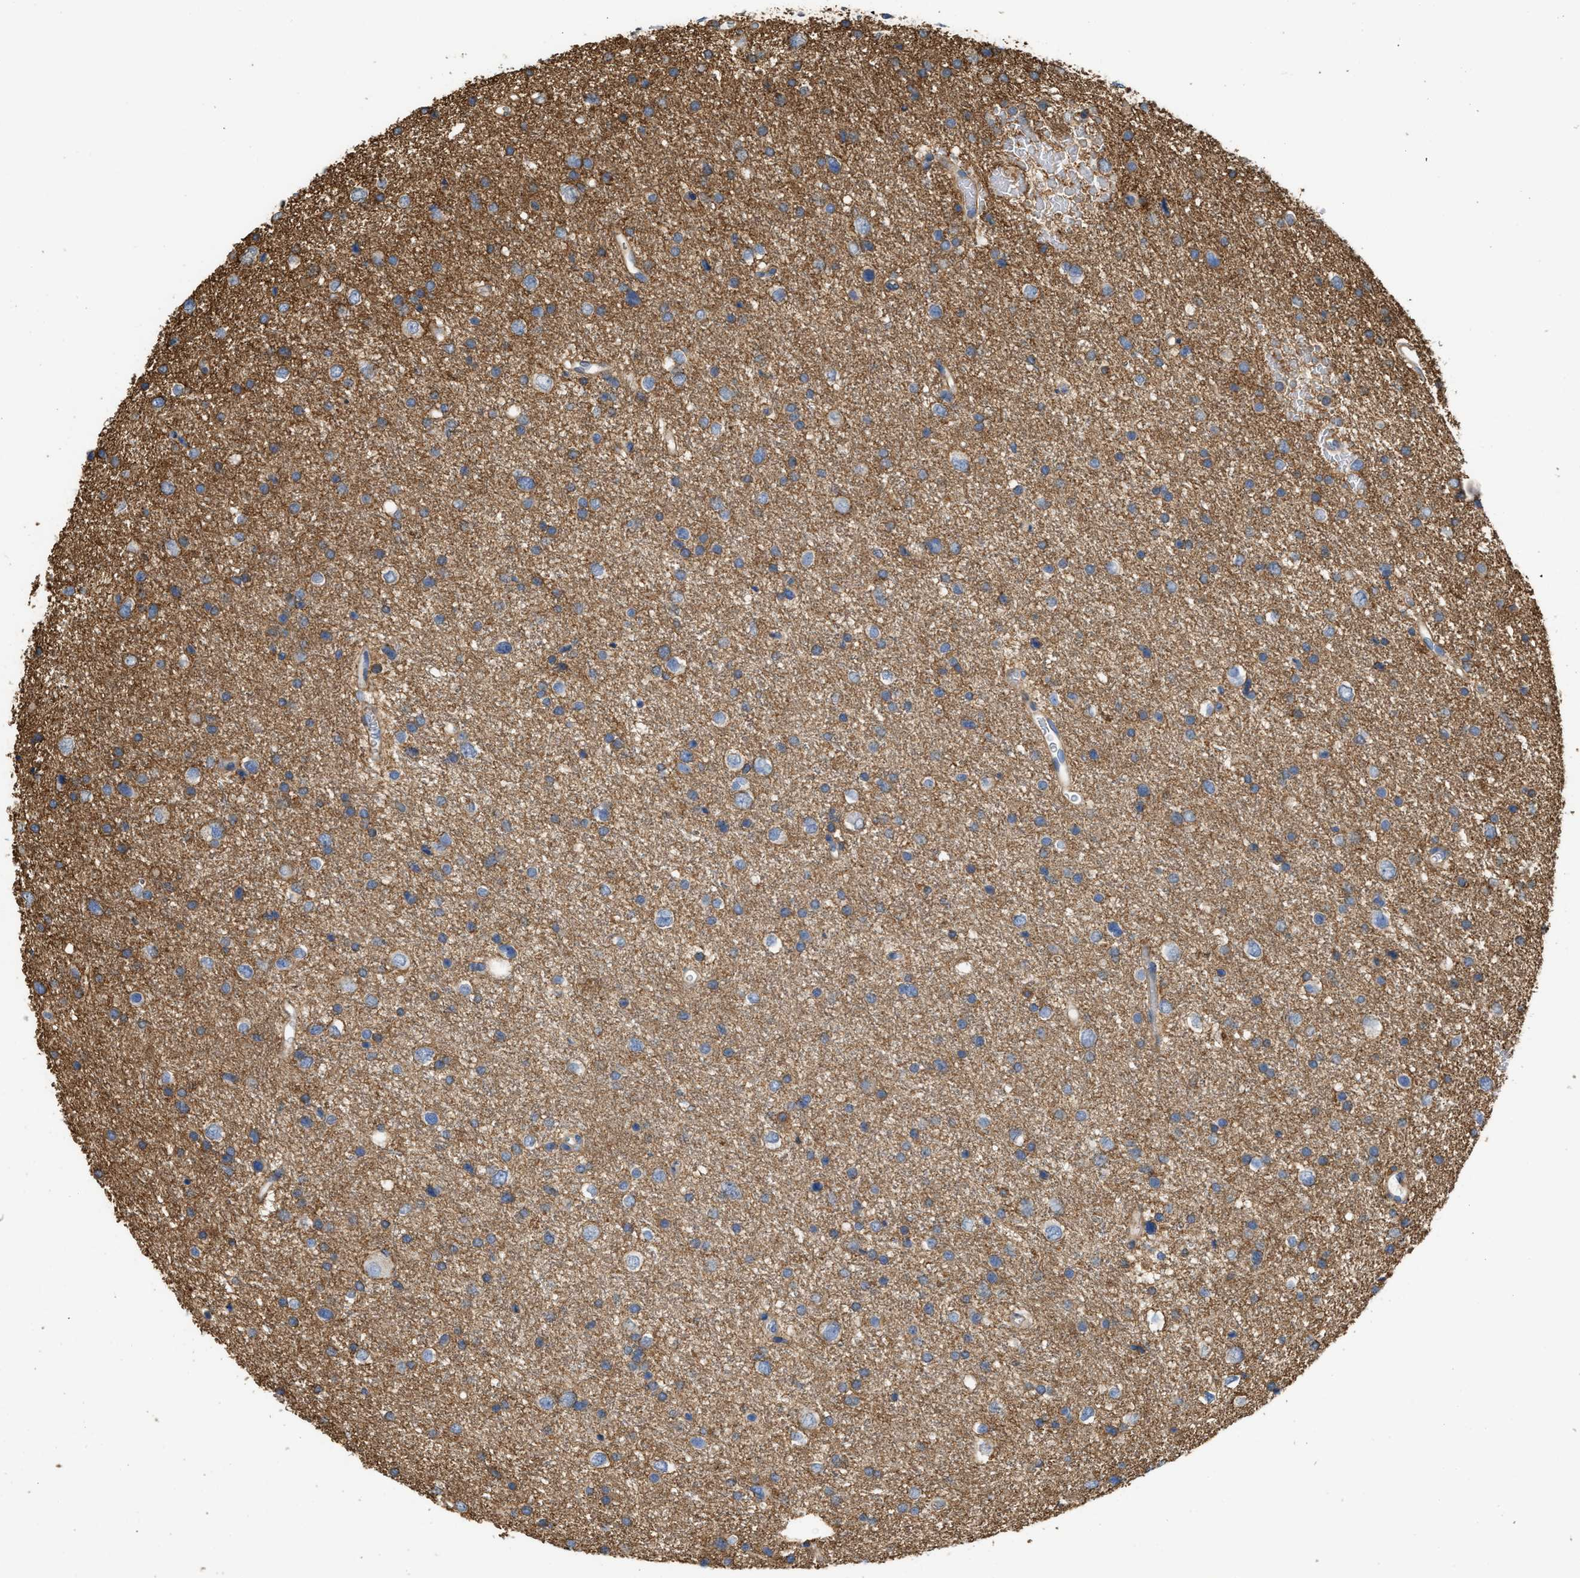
{"staining": {"intensity": "moderate", "quantity": "25%-75%", "location": "cytoplasmic/membranous"}, "tissue": "glioma", "cell_type": "Tumor cells", "image_type": "cancer", "snomed": [{"axis": "morphology", "description": "Glioma, malignant, Low grade"}, {"axis": "topography", "description": "Brain"}], "caption": "Malignant low-grade glioma was stained to show a protein in brown. There is medium levels of moderate cytoplasmic/membranous expression in about 25%-75% of tumor cells.", "gene": "GNB4", "patient": {"sex": "female", "age": 37}}